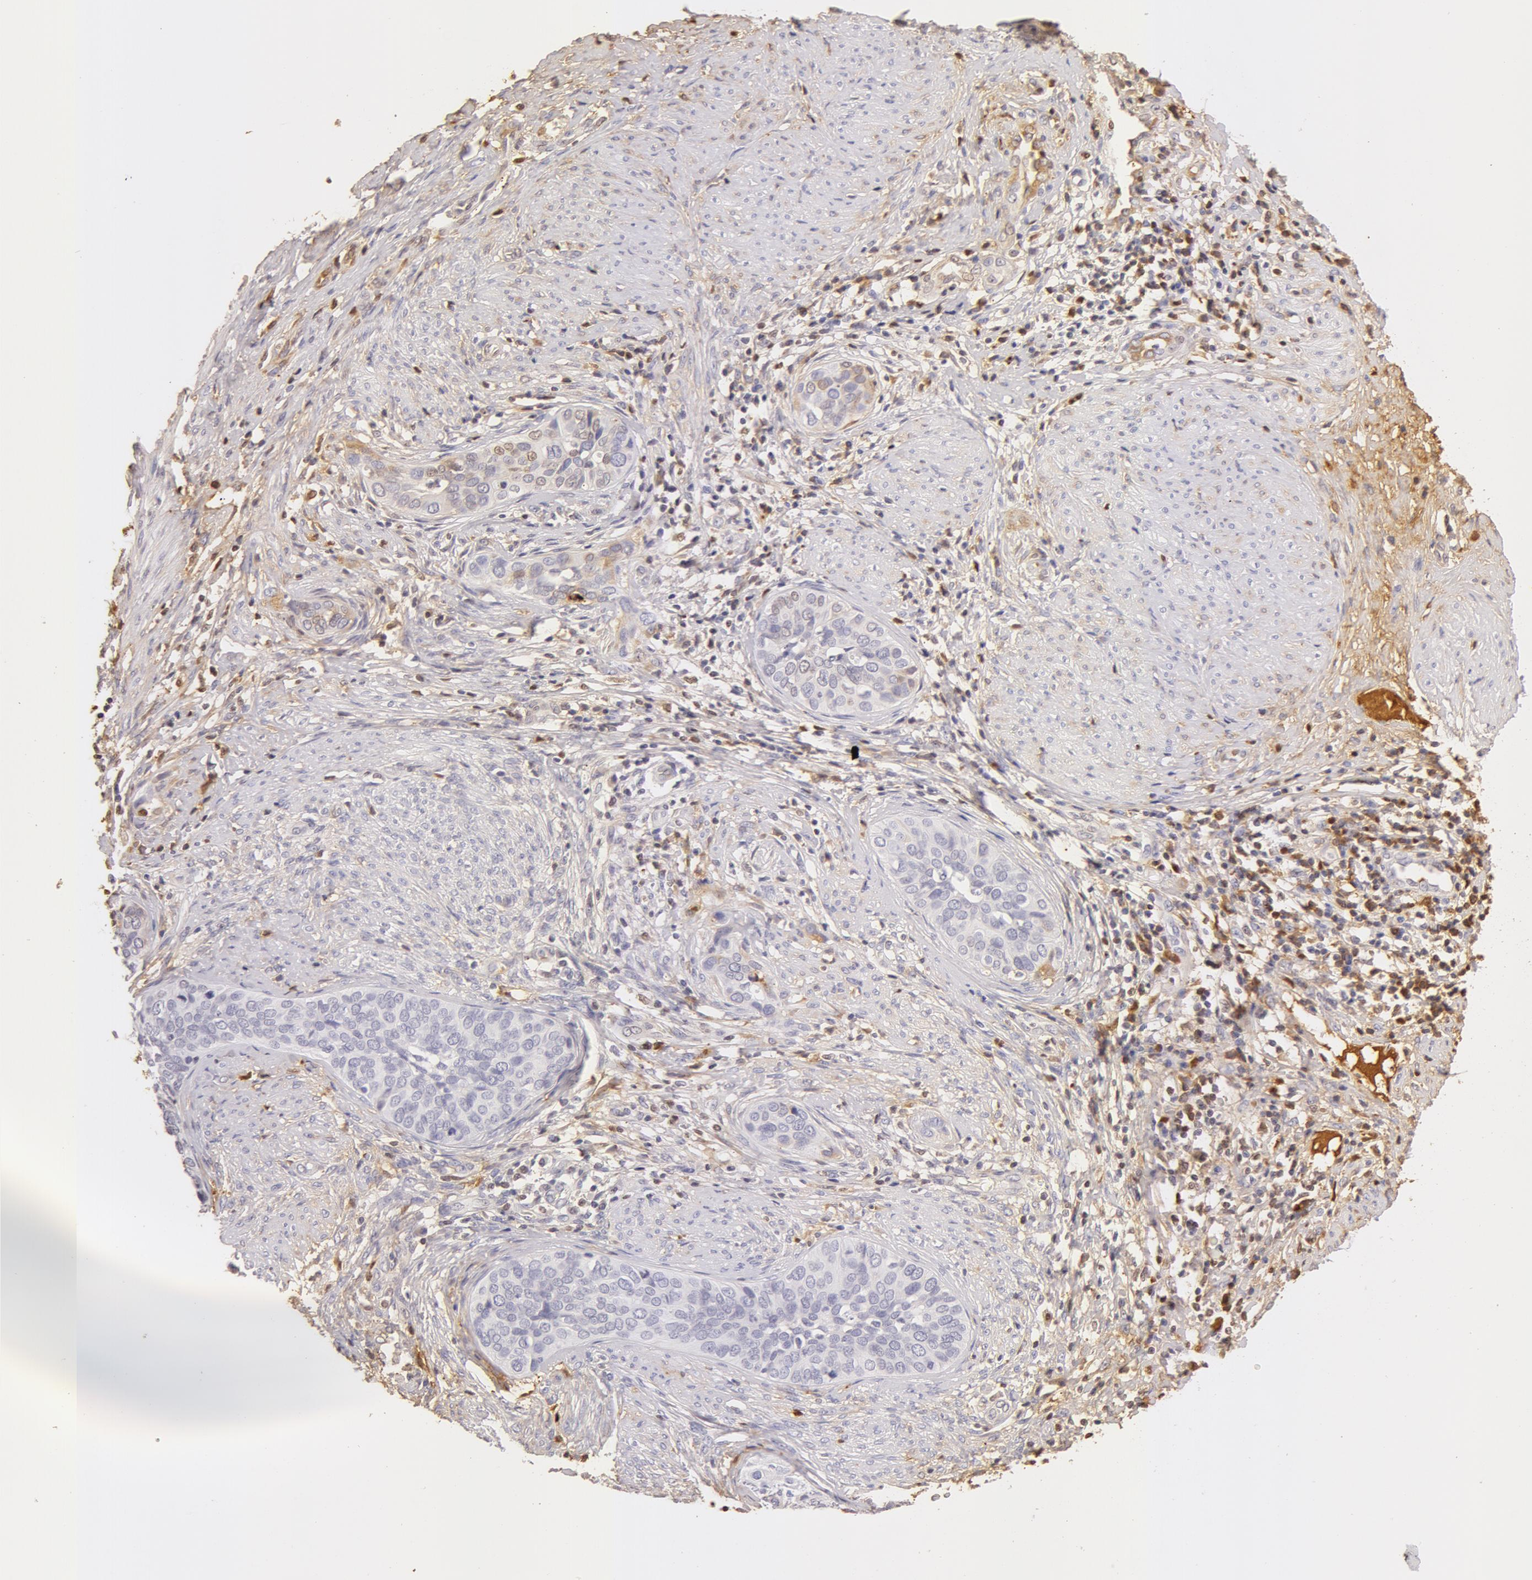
{"staining": {"intensity": "weak", "quantity": "<25%", "location": "nuclear"}, "tissue": "cervical cancer", "cell_type": "Tumor cells", "image_type": "cancer", "snomed": [{"axis": "morphology", "description": "Squamous cell carcinoma, NOS"}, {"axis": "topography", "description": "Cervix"}], "caption": "Tumor cells show no significant expression in squamous cell carcinoma (cervical). (Immunohistochemistry (ihc), brightfield microscopy, high magnification).", "gene": "AHSG", "patient": {"sex": "female", "age": 31}}